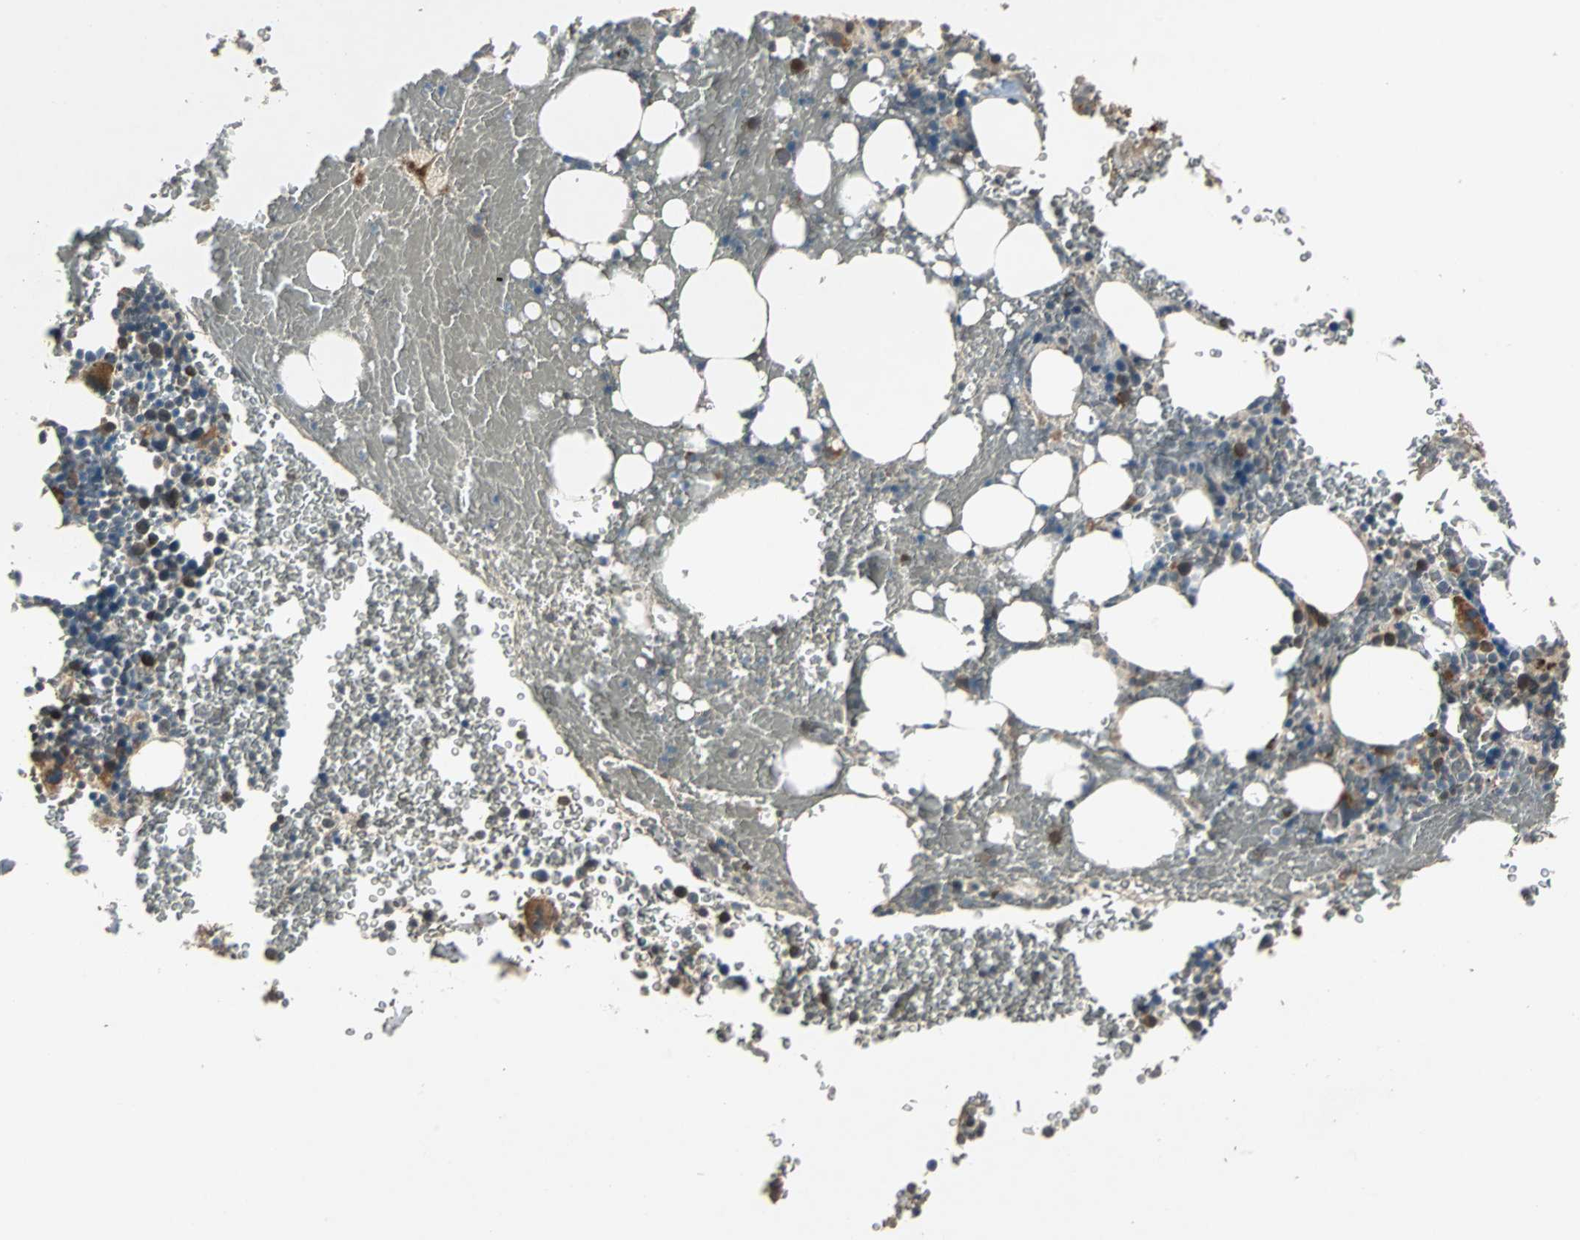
{"staining": {"intensity": "strong", "quantity": "<25%", "location": "cytoplasmic/membranous,nuclear"}, "tissue": "bone marrow", "cell_type": "Hematopoietic cells", "image_type": "normal", "snomed": [{"axis": "morphology", "description": "Normal tissue, NOS"}, {"axis": "topography", "description": "Bone marrow"}], "caption": "Protein expression analysis of benign bone marrow shows strong cytoplasmic/membranous,nuclear expression in approximately <25% of hematopoietic cells.", "gene": "ABHD2", "patient": {"sex": "female", "age": 73}}